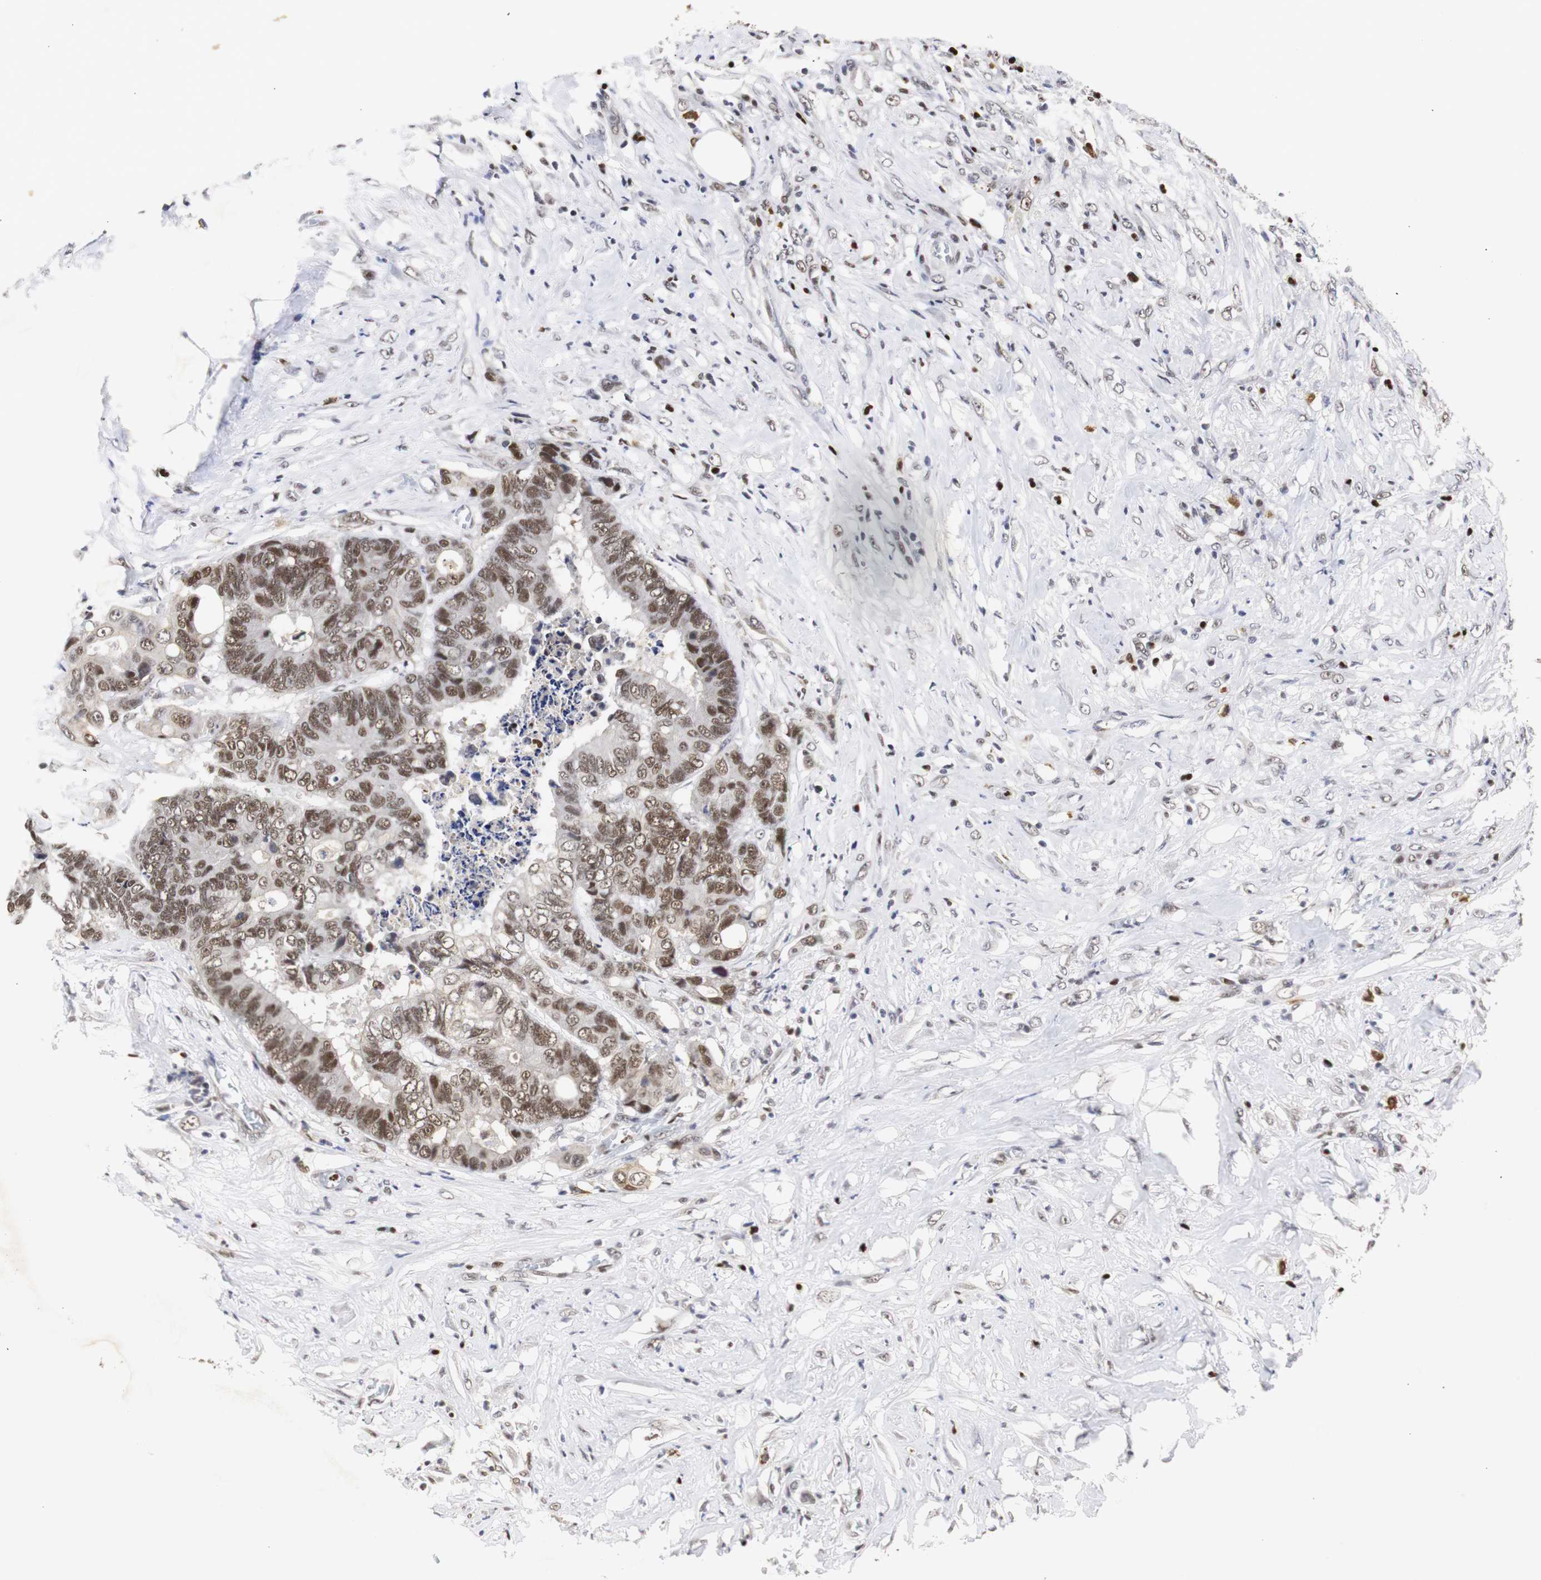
{"staining": {"intensity": "moderate", "quantity": ">75%", "location": "nuclear"}, "tissue": "colorectal cancer", "cell_type": "Tumor cells", "image_type": "cancer", "snomed": [{"axis": "morphology", "description": "Adenocarcinoma, NOS"}, {"axis": "topography", "description": "Rectum"}], "caption": "This is a photomicrograph of IHC staining of colorectal cancer, which shows moderate staining in the nuclear of tumor cells.", "gene": "ZFC3H1", "patient": {"sex": "male", "age": 55}}